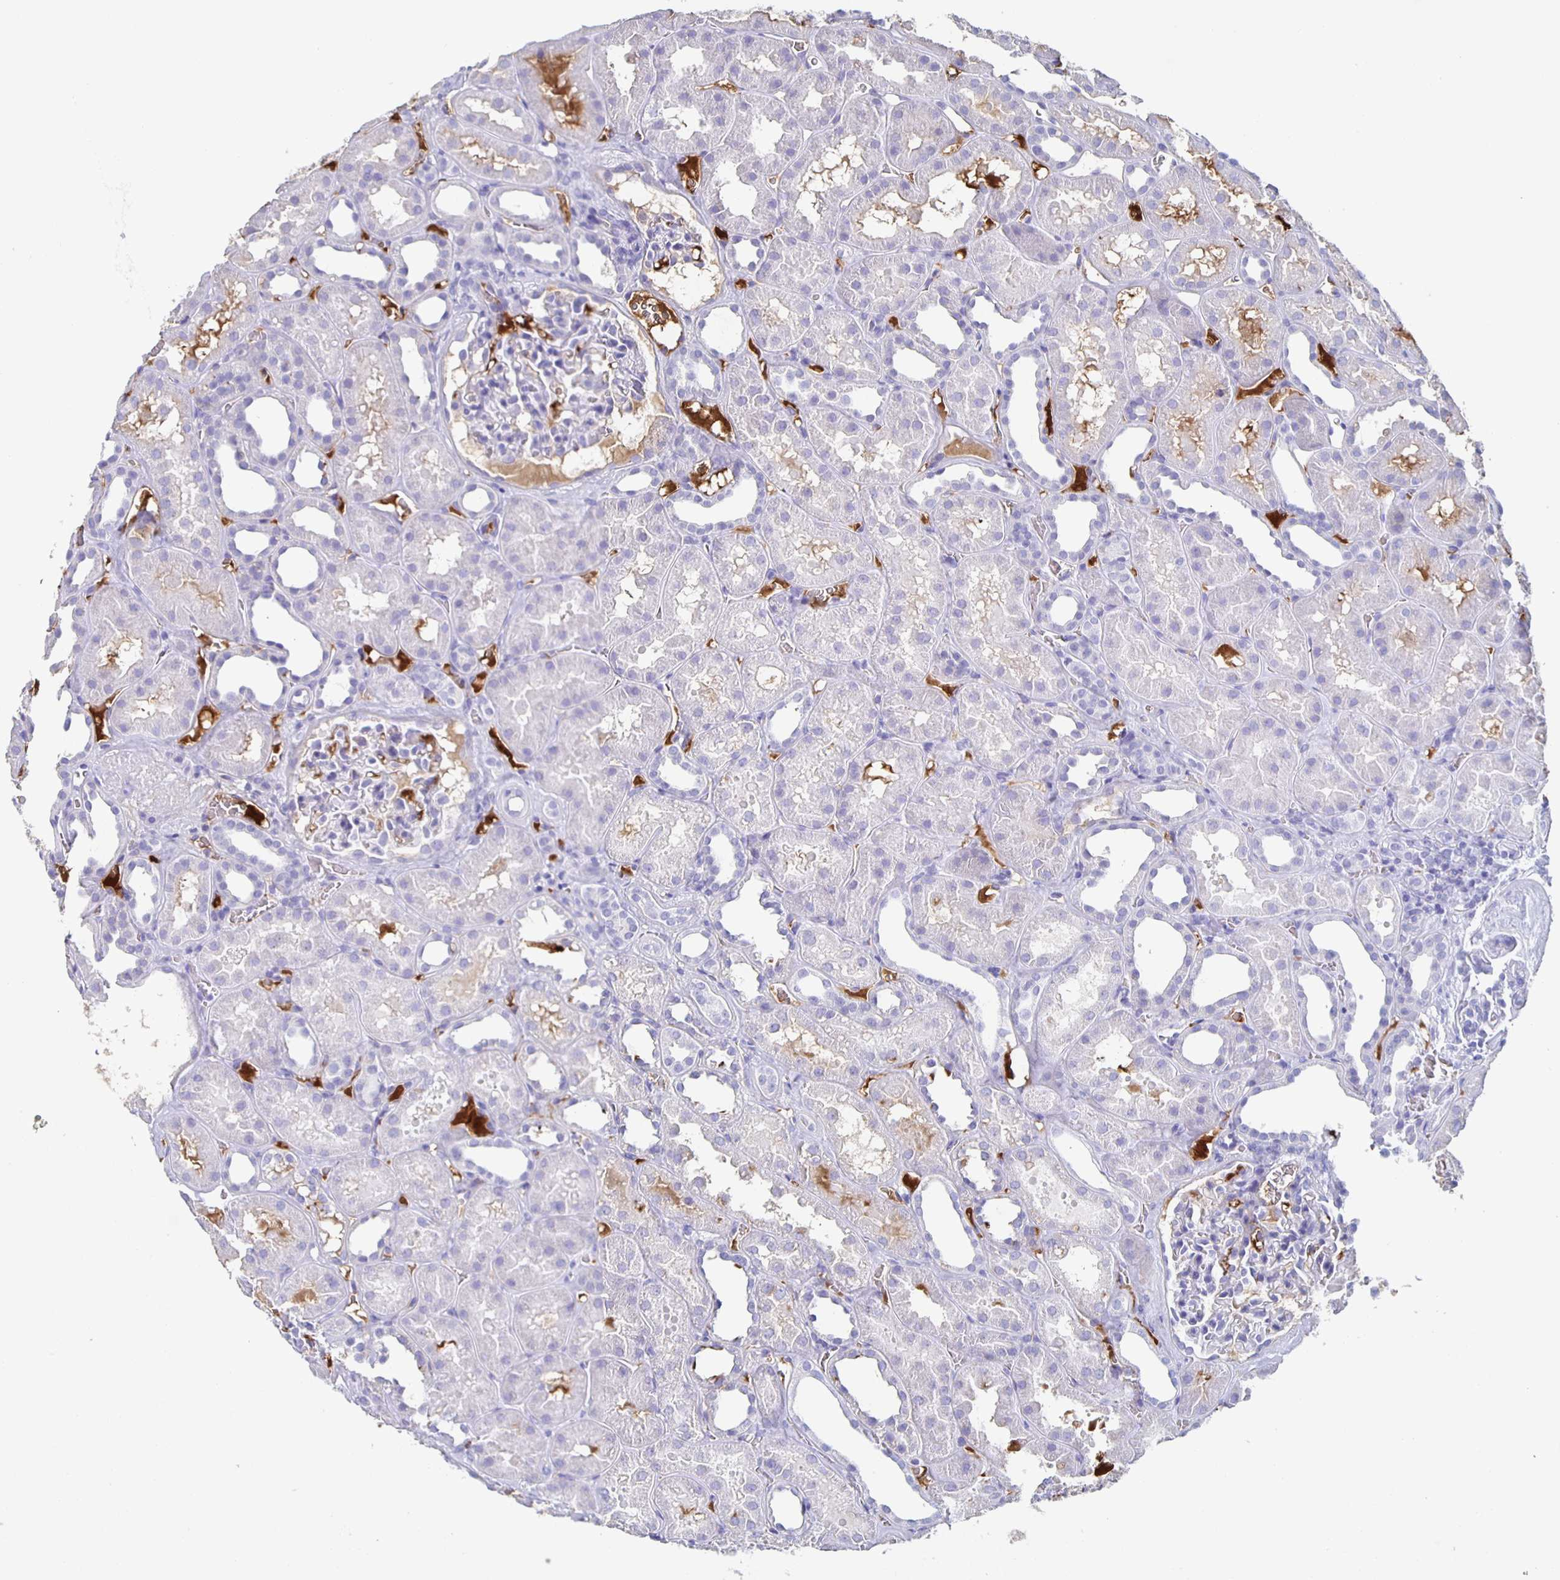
{"staining": {"intensity": "negative", "quantity": "none", "location": "none"}, "tissue": "kidney", "cell_type": "Cells in glomeruli", "image_type": "normal", "snomed": [{"axis": "morphology", "description": "Normal tissue, NOS"}, {"axis": "topography", "description": "Kidney"}], "caption": "There is no significant positivity in cells in glomeruli of kidney. (DAB immunohistochemistry with hematoxylin counter stain).", "gene": "FGA", "patient": {"sex": "female", "age": 41}}